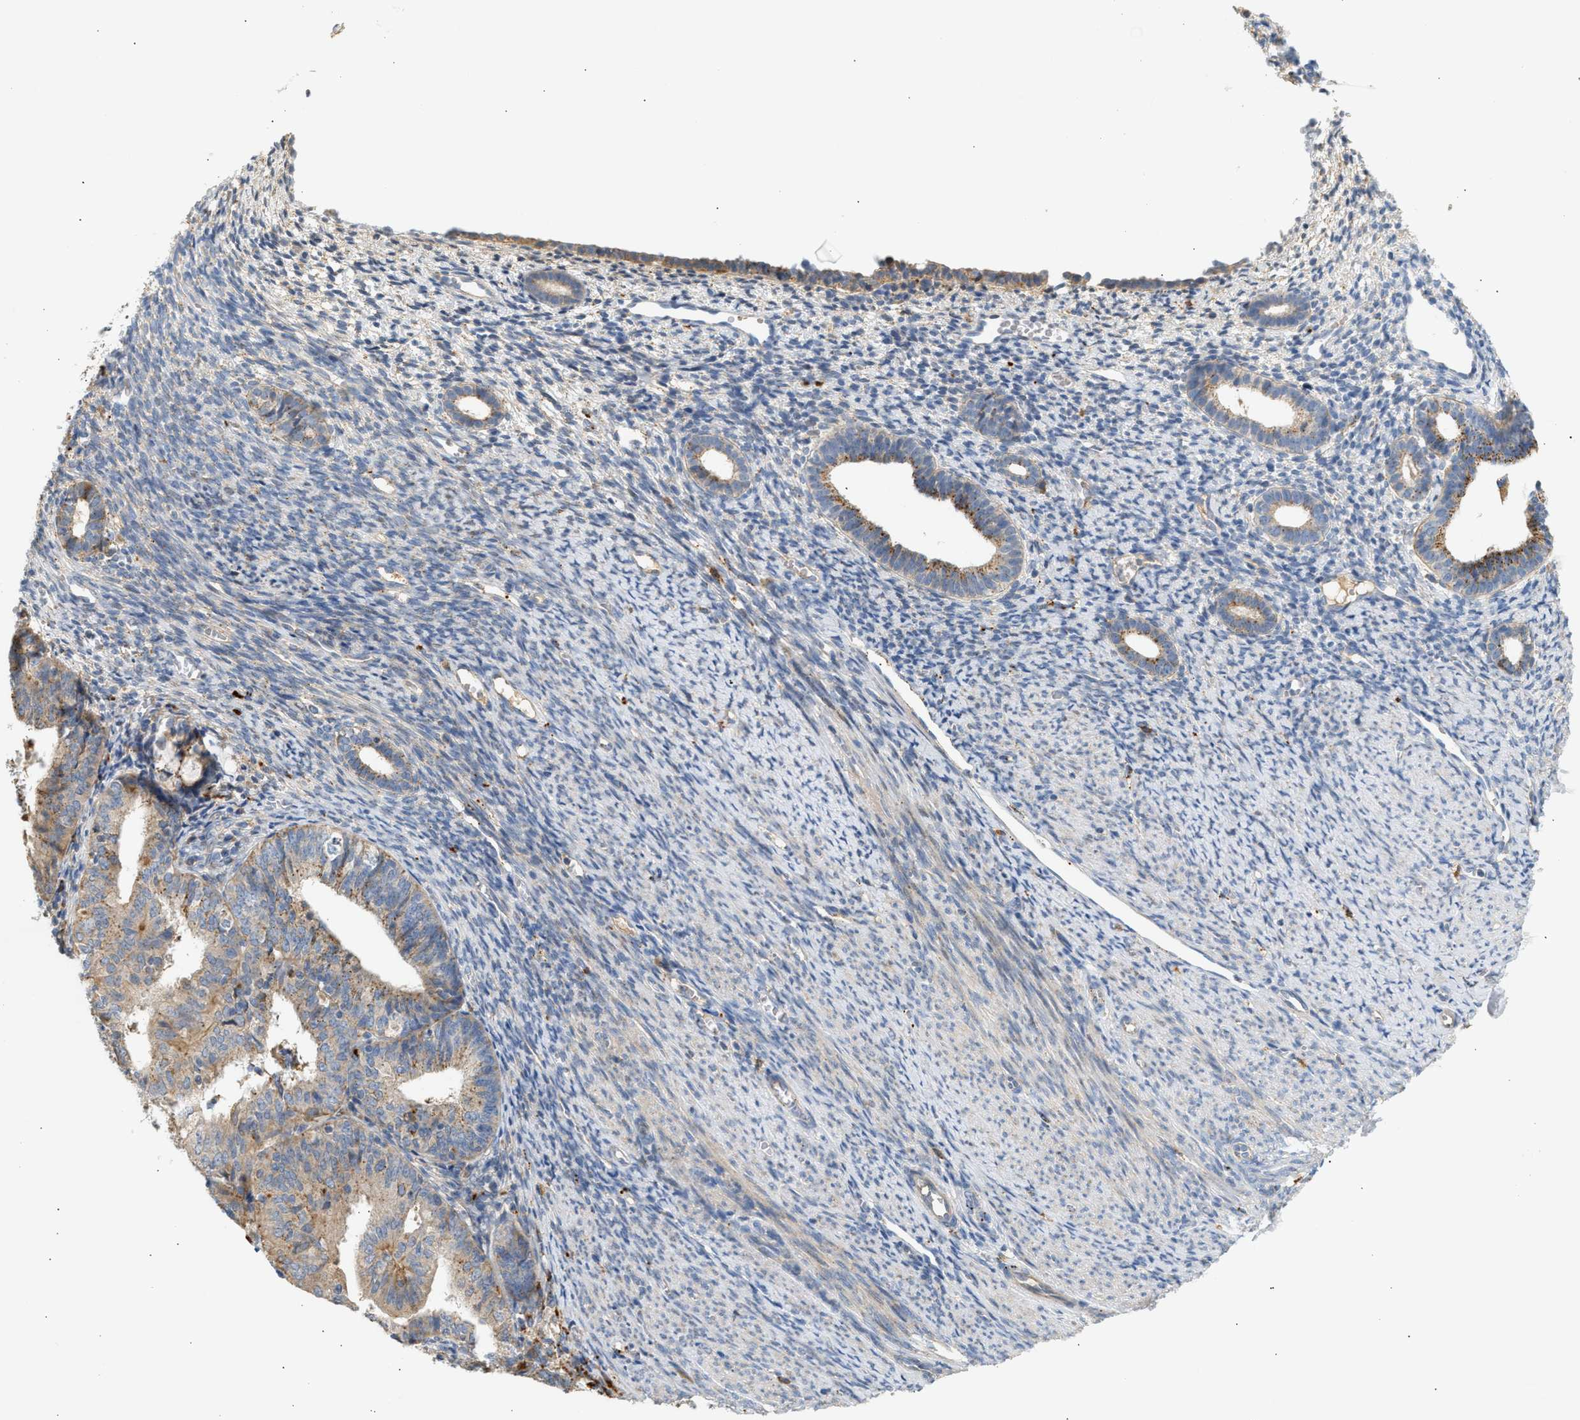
{"staining": {"intensity": "negative", "quantity": "none", "location": "none"}, "tissue": "endometrium", "cell_type": "Cells in endometrial stroma", "image_type": "normal", "snomed": [{"axis": "morphology", "description": "Normal tissue, NOS"}, {"axis": "morphology", "description": "Adenocarcinoma, NOS"}, {"axis": "topography", "description": "Endometrium"}], "caption": "Cells in endometrial stroma are negative for protein expression in unremarkable human endometrium. (DAB (3,3'-diaminobenzidine) immunohistochemistry with hematoxylin counter stain).", "gene": "ENTHD1", "patient": {"sex": "female", "age": 57}}